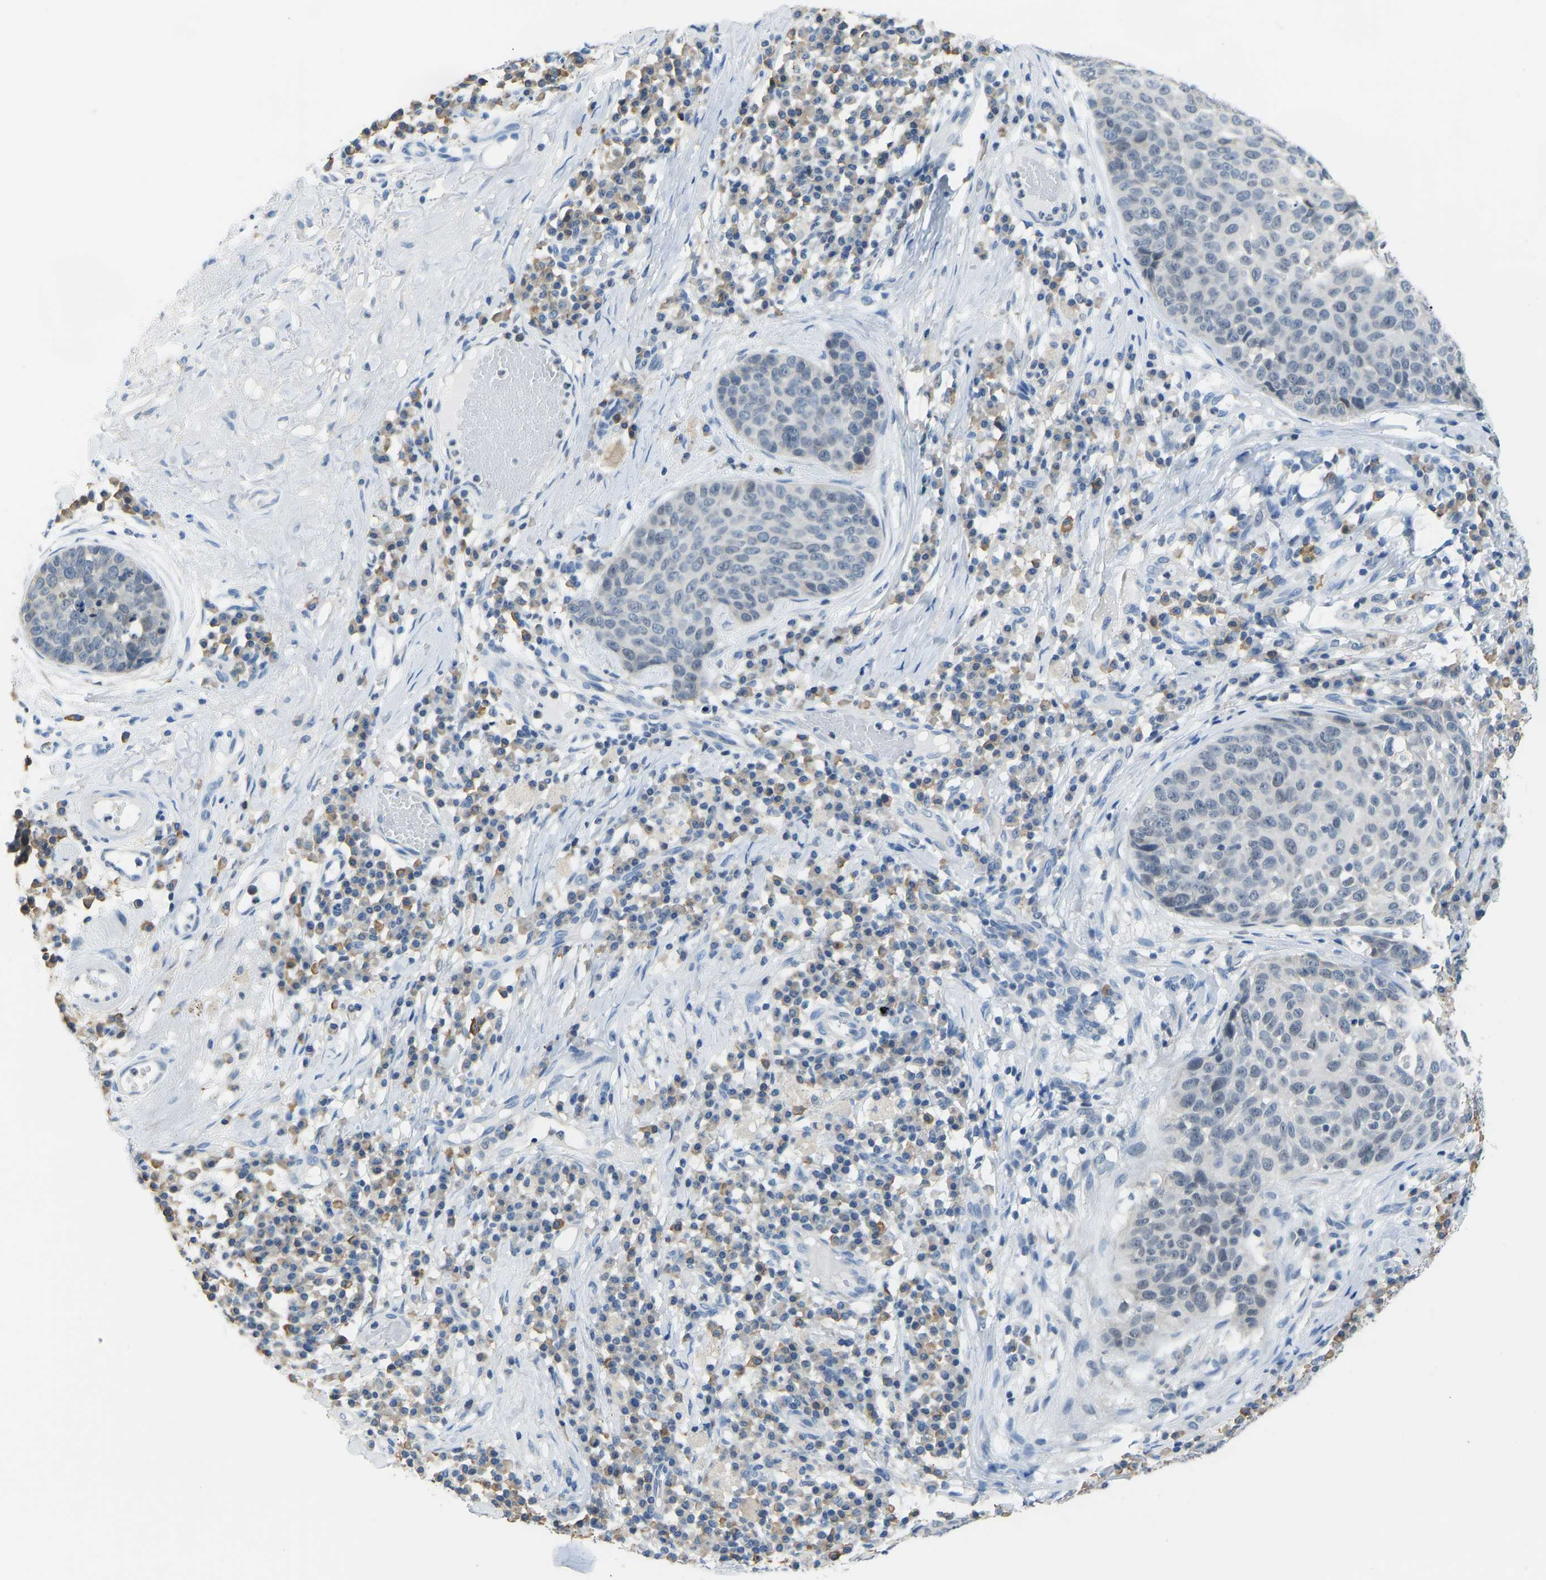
{"staining": {"intensity": "negative", "quantity": "none", "location": "none"}, "tissue": "skin cancer", "cell_type": "Tumor cells", "image_type": "cancer", "snomed": [{"axis": "morphology", "description": "Squamous cell carcinoma in situ, NOS"}, {"axis": "morphology", "description": "Squamous cell carcinoma, NOS"}, {"axis": "topography", "description": "Skin"}], "caption": "This is an immunohistochemistry (IHC) image of human skin squamous cell carcinoma. There is no positivity in tumor cells.", "gene": "VRK1", "patient": {"sex": "male", "age": 93}}